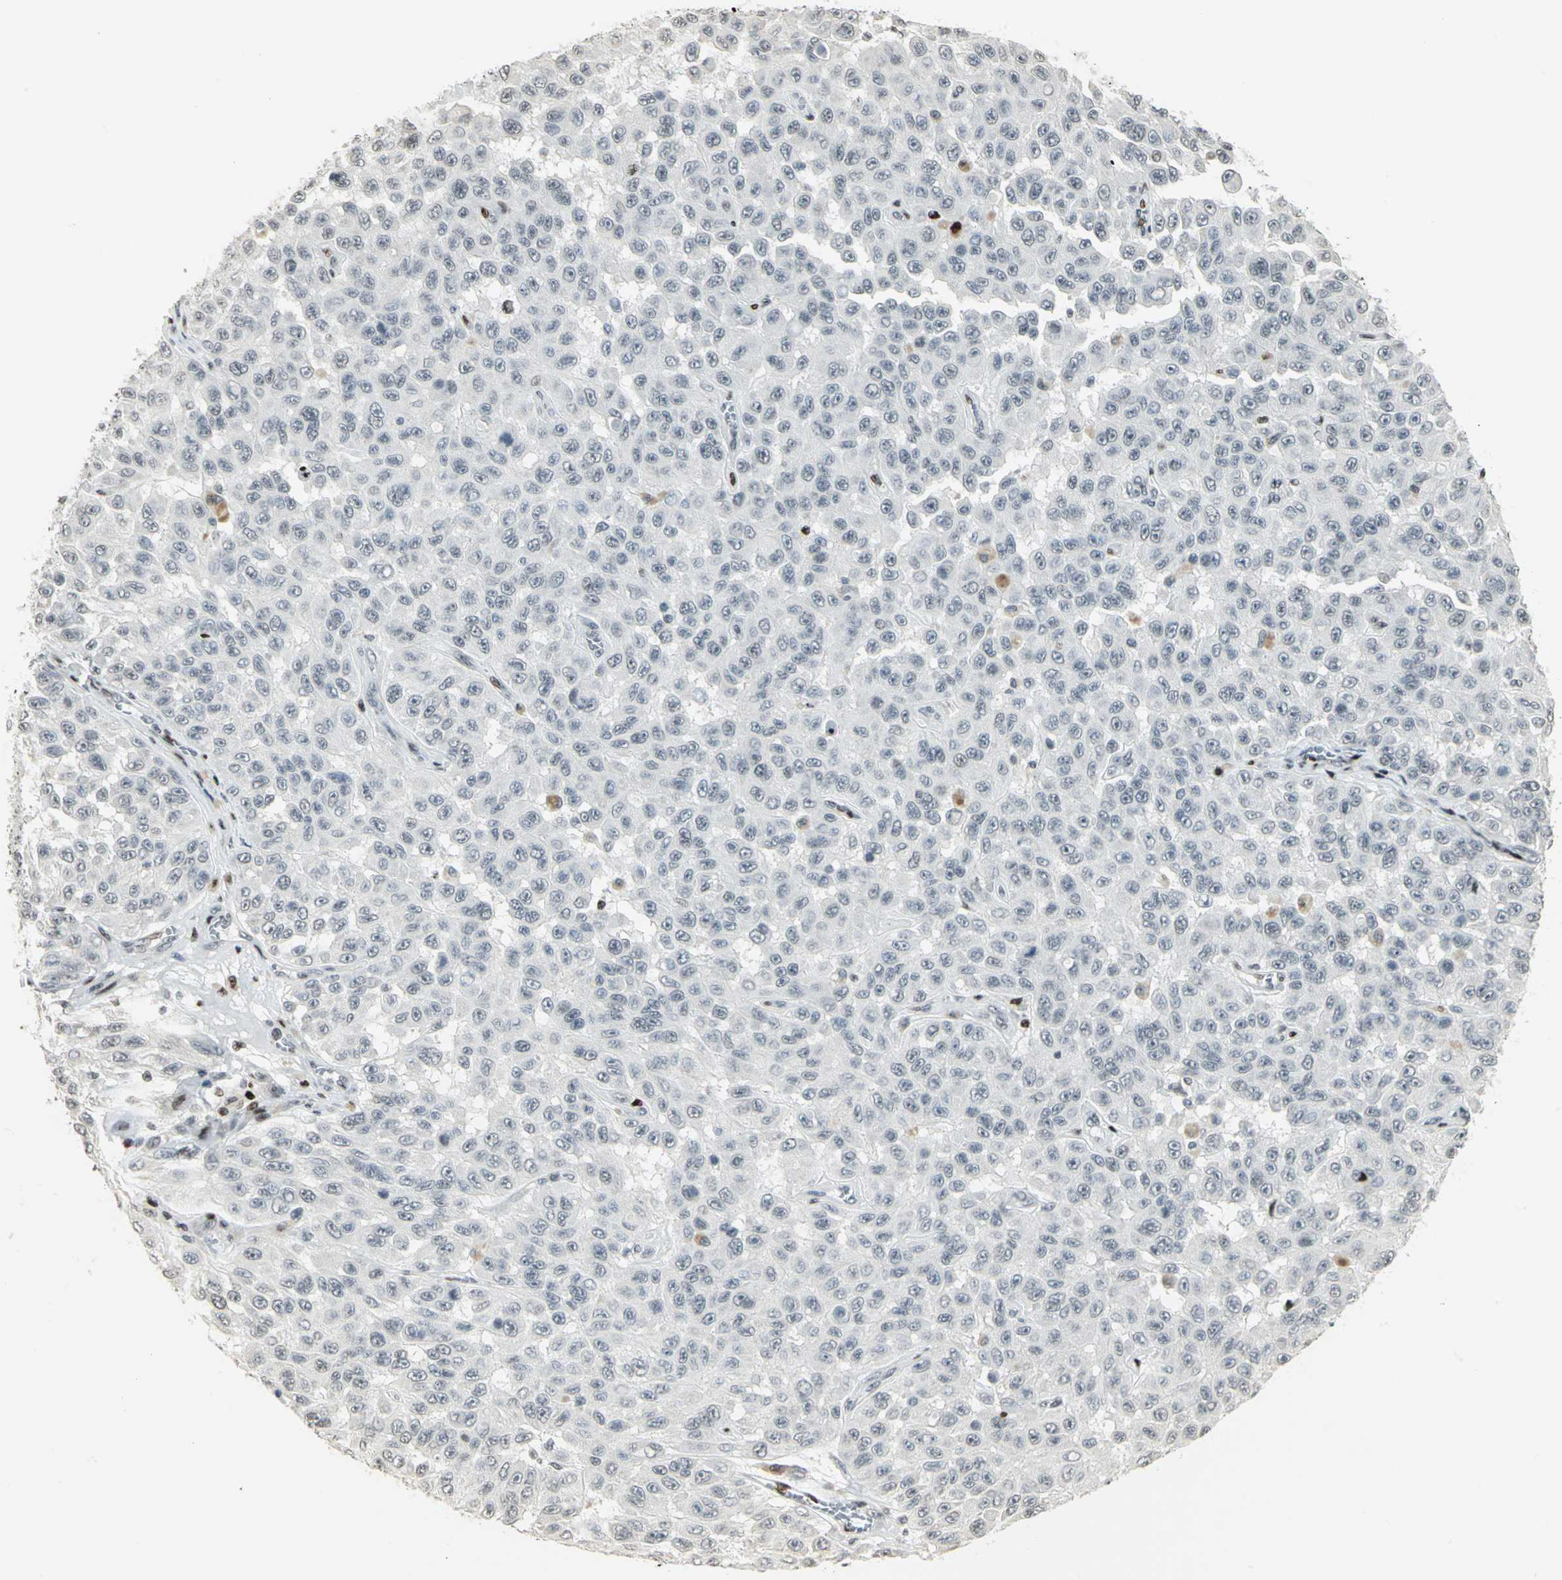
{"staining": {"intensity": "negative", "quantity": "none", "location": "none"}, "tissue": "melanoma", "cell_type": "Tumor cells", "image_type": "cancer", "snomed": [{"axis": "morphology", "description": "Malignant melanoma, NOS"}, {"axis": "topography", "description": "Skin"}], "caption": "Image shows no protein positivity in tumor cells of melanoma tissue.", "gene": "KDM1A", "patient": {"sex": "male", "age": 30}}